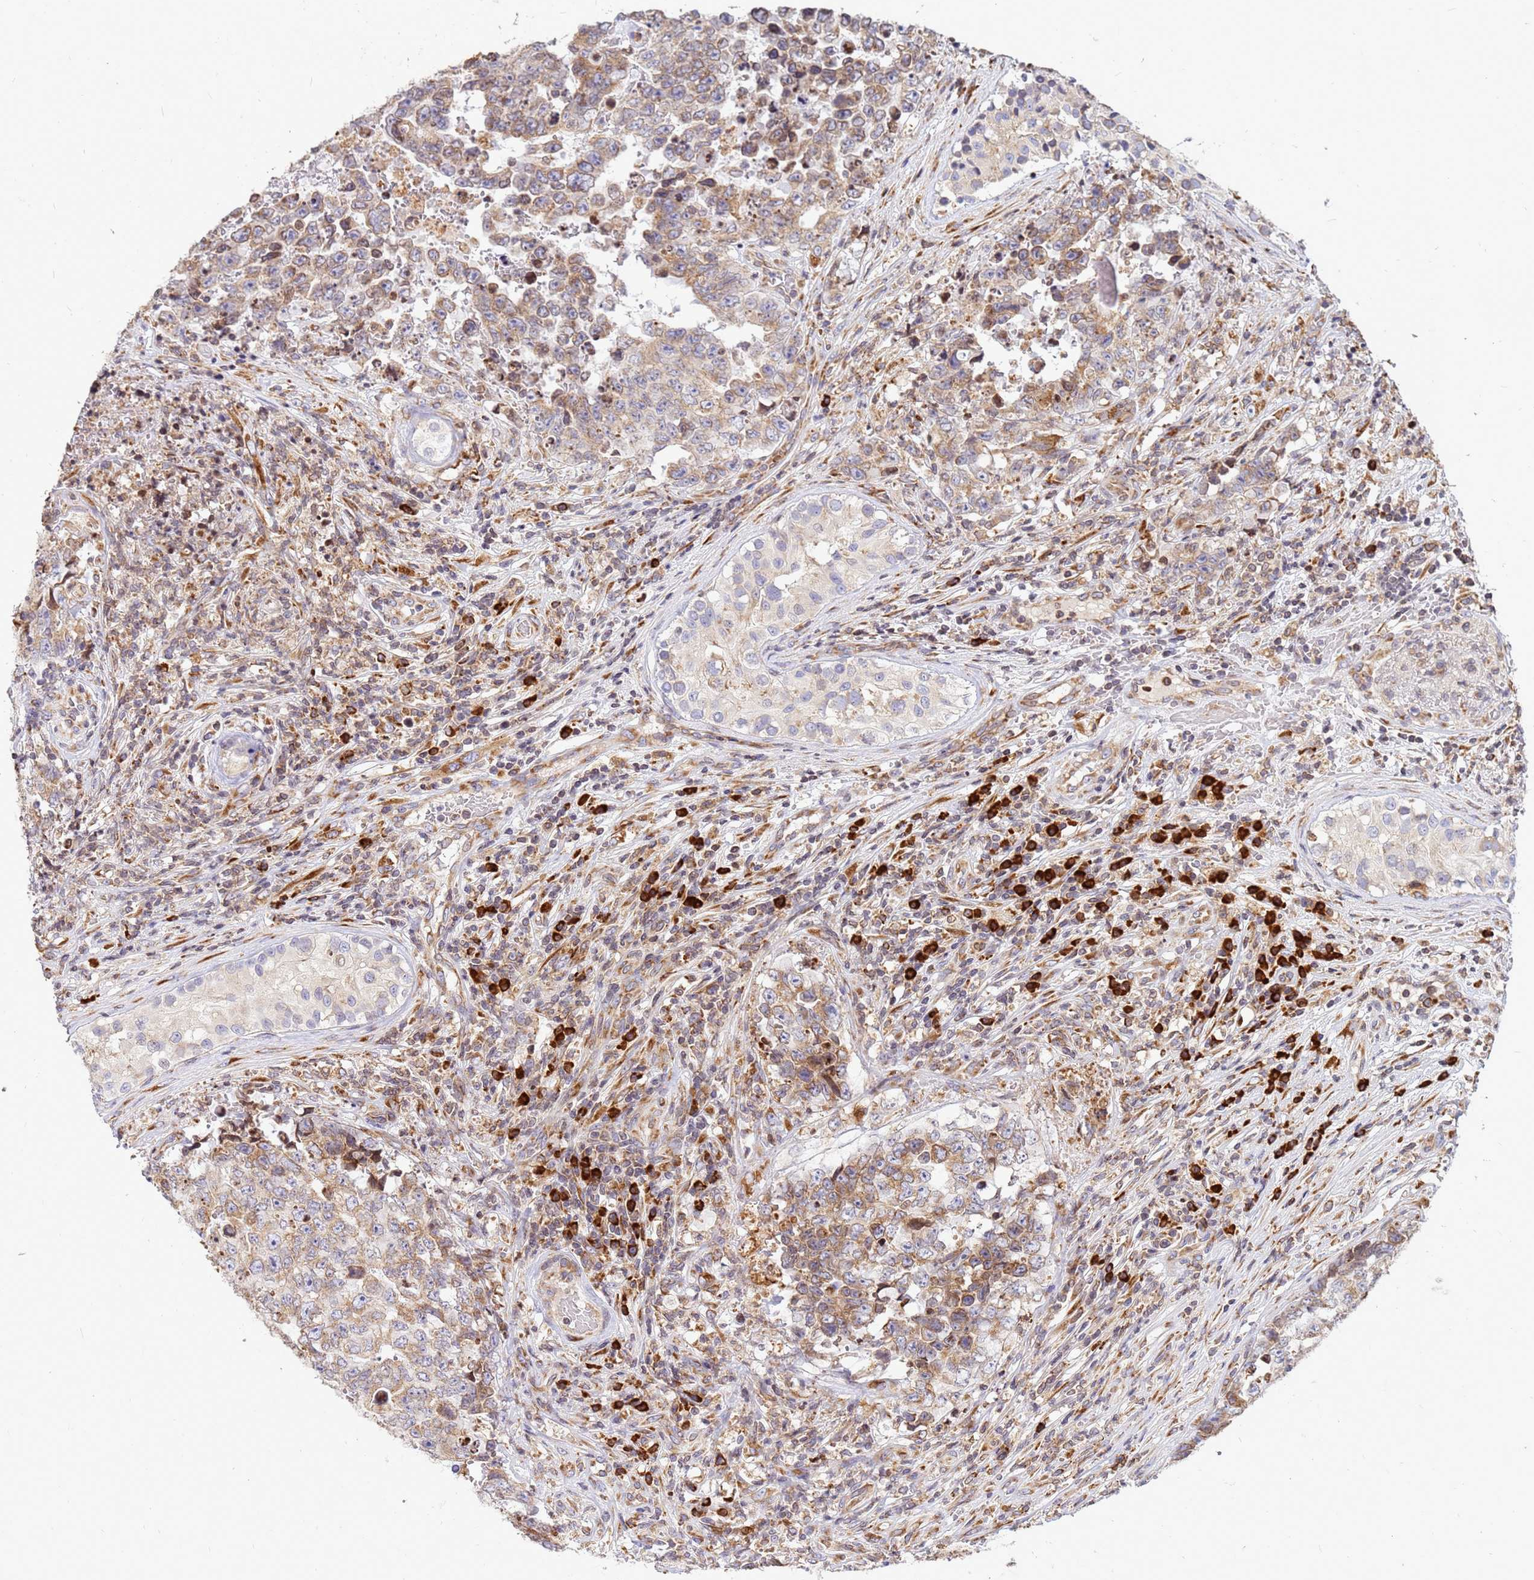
{"staining": {"intensity": "moderate", "quantity": "25%-75%", "location": "cytoplasmic/membranous"}, "tissue": "testis cancer", "cell_type": "Tumor cells", "image_type": "cancer", "snomed": [{"axis": "morphology", "description": "Normal tissue, NOS"}, {"axis": "morphology", "description": "Carcinoma, Embryonal, NOS"}, {"axis": "topography", "description": "Testis"}, {"axis": "topography", "description": "Epididymis"}], "caption": "Embryonal carcinoma (testis) tissue shows moderate cytoplasmic/membranous positivity in approximately 25%-75% of tumor cells (Stains: DAB in brown, nuclei in blue, Microscopy: brightfield microscopy at high magnification).", "gene": "SSR4", "patient": {"sex": "male", "age": 25}}